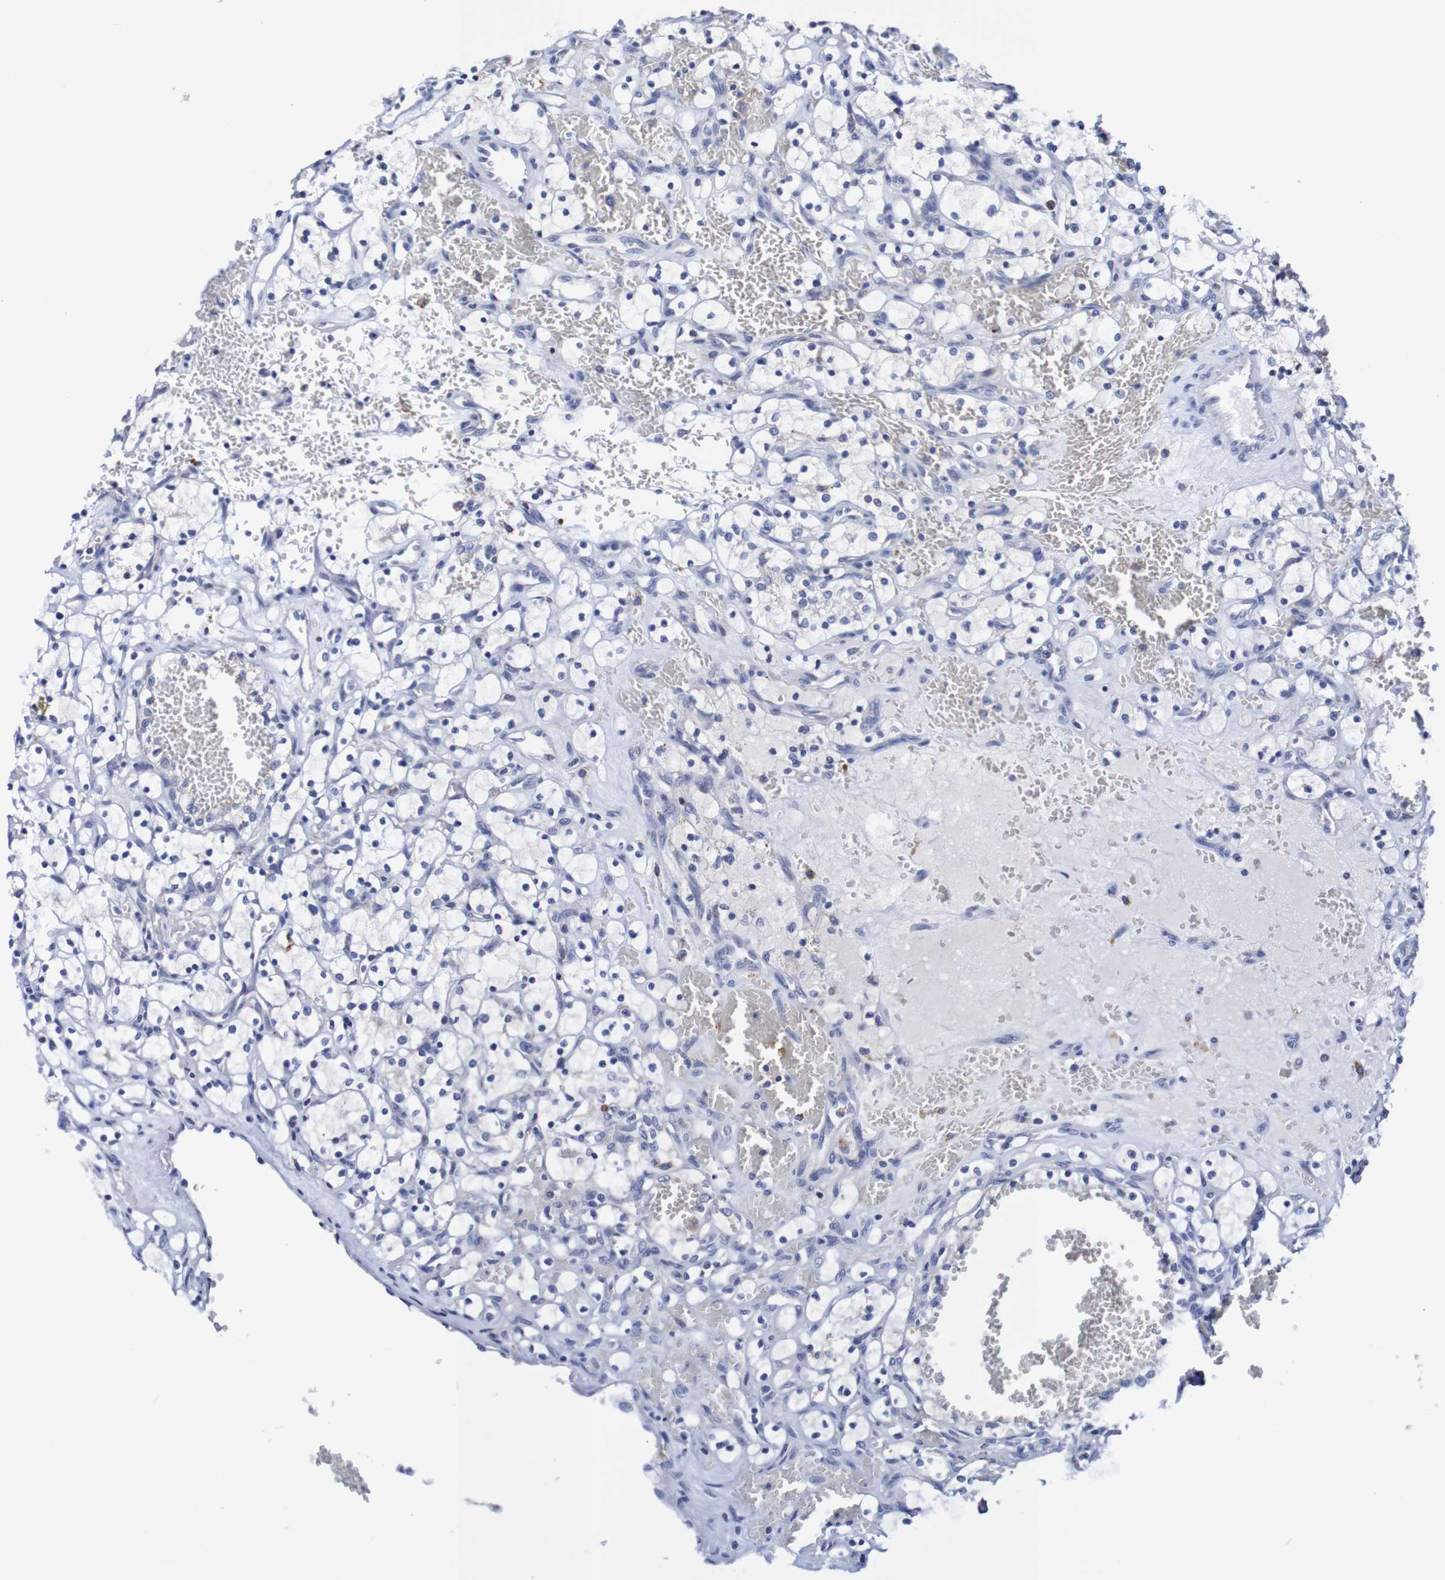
{"staining": {"intensity": "negative", "quantity": "none", "location": "none"}, "tissue": "renal cancer", "cell_type": "Tumor cells", "image_type": "cancer", "snomed": [{"axis": "morphology", "description": "Adenocarcinoma, NOS"}, {"axis": "topography", "description": "Kidney"}], "caption": "DAB immunohistochemical staining of human renal cancer (adenocarcinoma) shows no significant expression in tumor cells.", "gene": "SEZ6", "patient": {"sex": "female", "age": 69}}